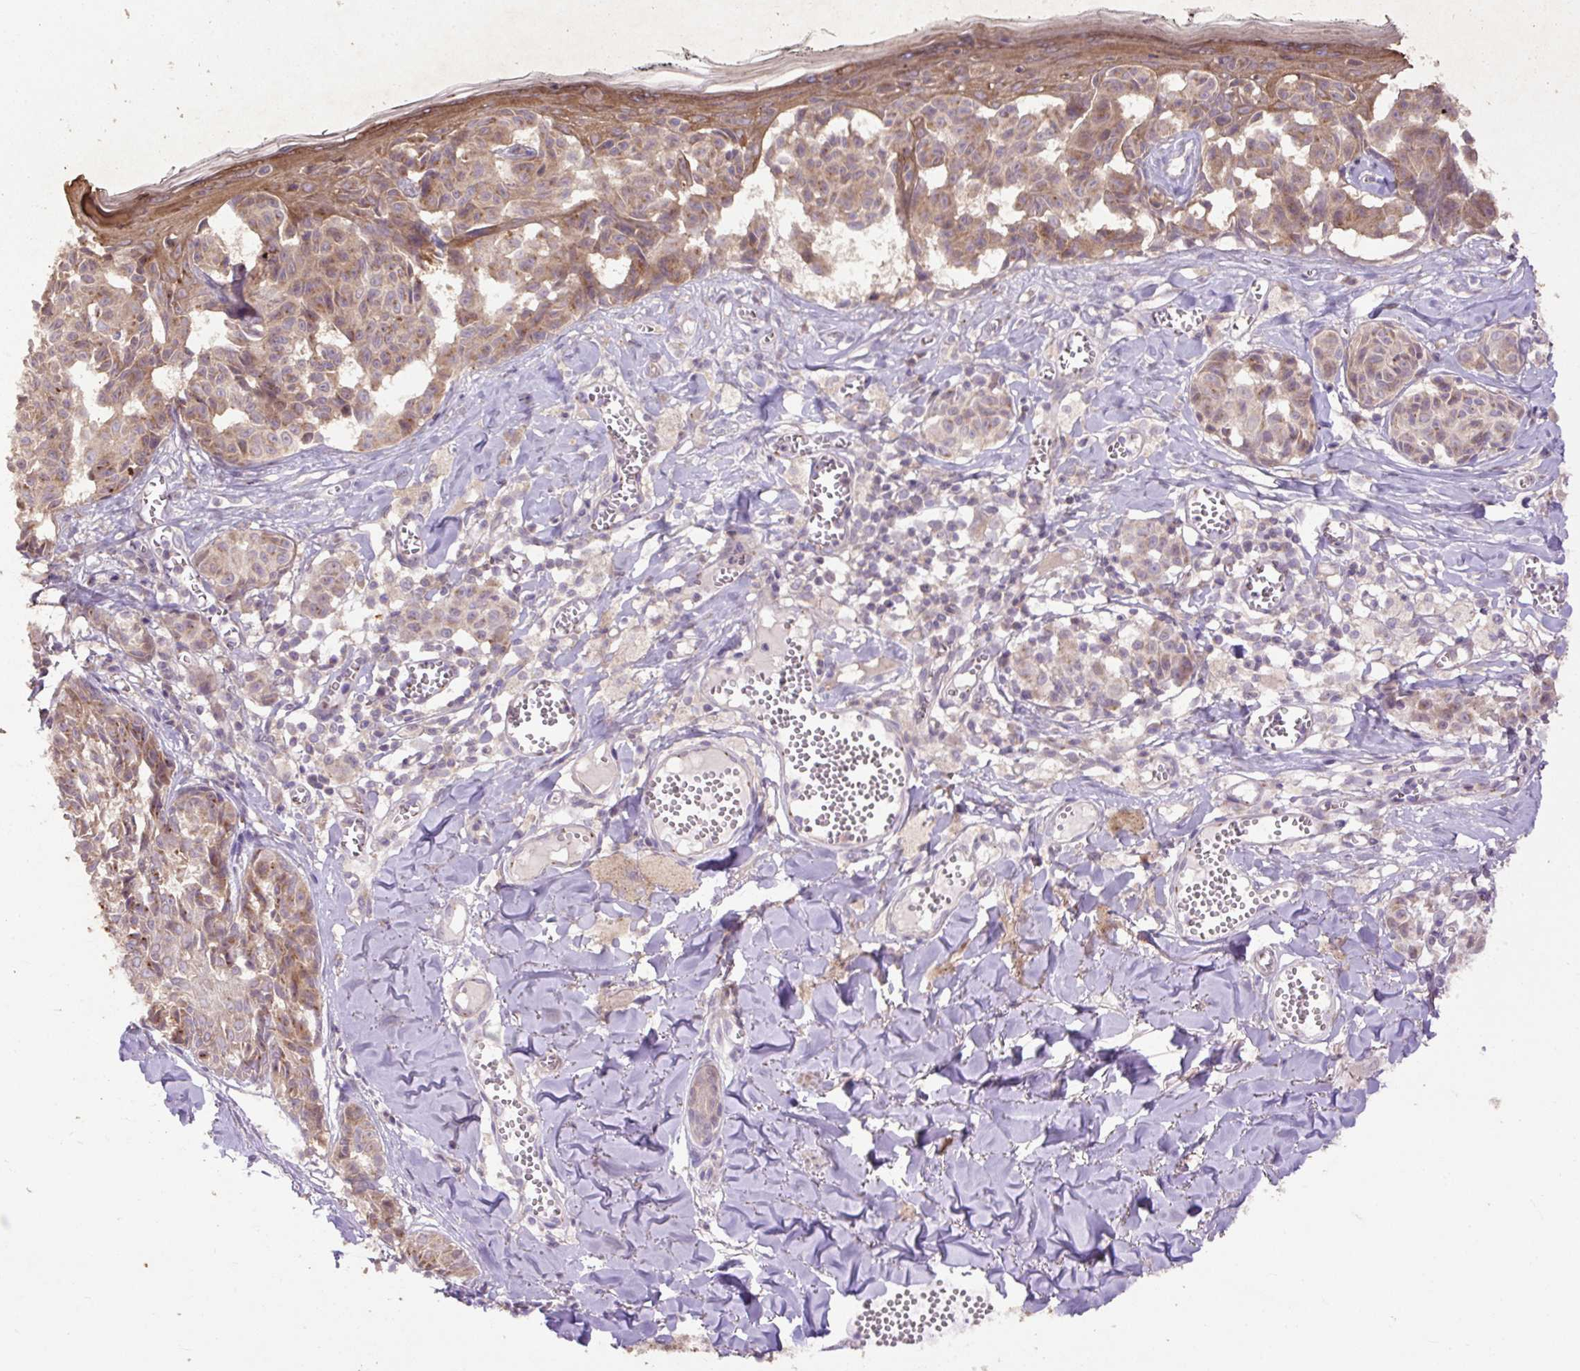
{"staining": {"intensity": "weak", "quantity": "25%-75%", "location": "cytoplasmic/membranous"}, "tissue": "melanoma", "cell_type": "Tumor cells", "image_type": "cancer", "snomed": [{"axis": "morphology", "description": "Malignant melanoma, NOS"}, {"axis": "topography", "description": "Skin"}], "caption": "Protein expression analysis of malignant melanoma exhibits weak cytoplasmic/membranous staining in about 25%-75% of tumor cells.", "gene": "ABR", "patient": {"sex": "female", "age": 43}}